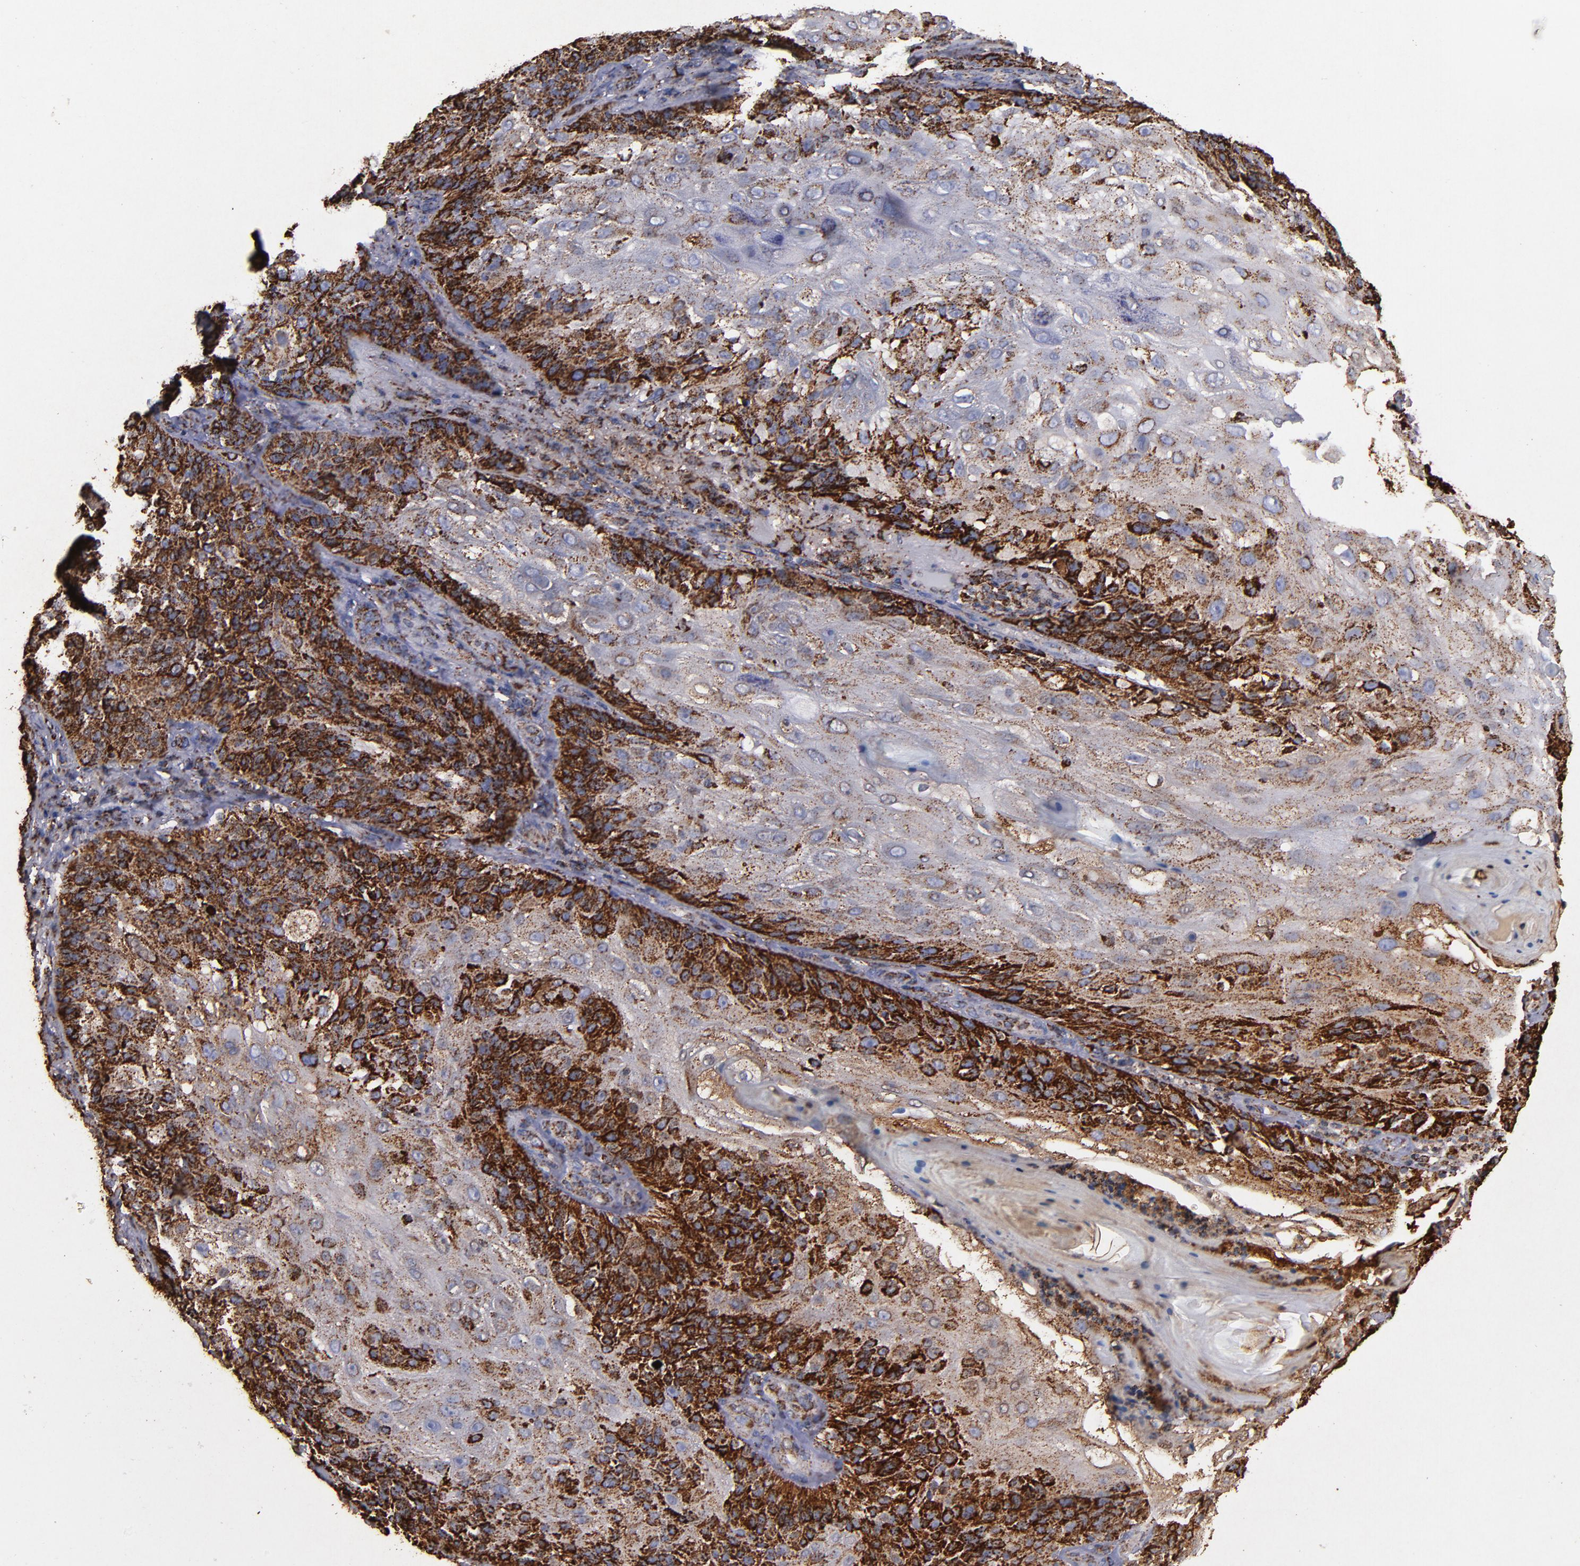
{"staining": {"intensity": "strong", "quantity": ">75%", "location": "cytoplasmic/membranous"}, "tissue": "skin cancer", "cell_type": "Tumor cells", "image_type": "cancer", "snomed": [{"axis": "morphology", "description": "Normal tissue, NOS"}, {"axis": "morphology", "description": "Squamous cell carcinoma, NOS"}, {"axis": "topography", "description": "Skin"}], "caption": "A brown stain shows strong cytoplasmic/membranous expression of a protein in skin squamous cell carcinoma tumor cells. (IHC, brightfield microscopy, high magnification).", "gene": "SOD2", "patient": {"sex": "female", "age": 83}}